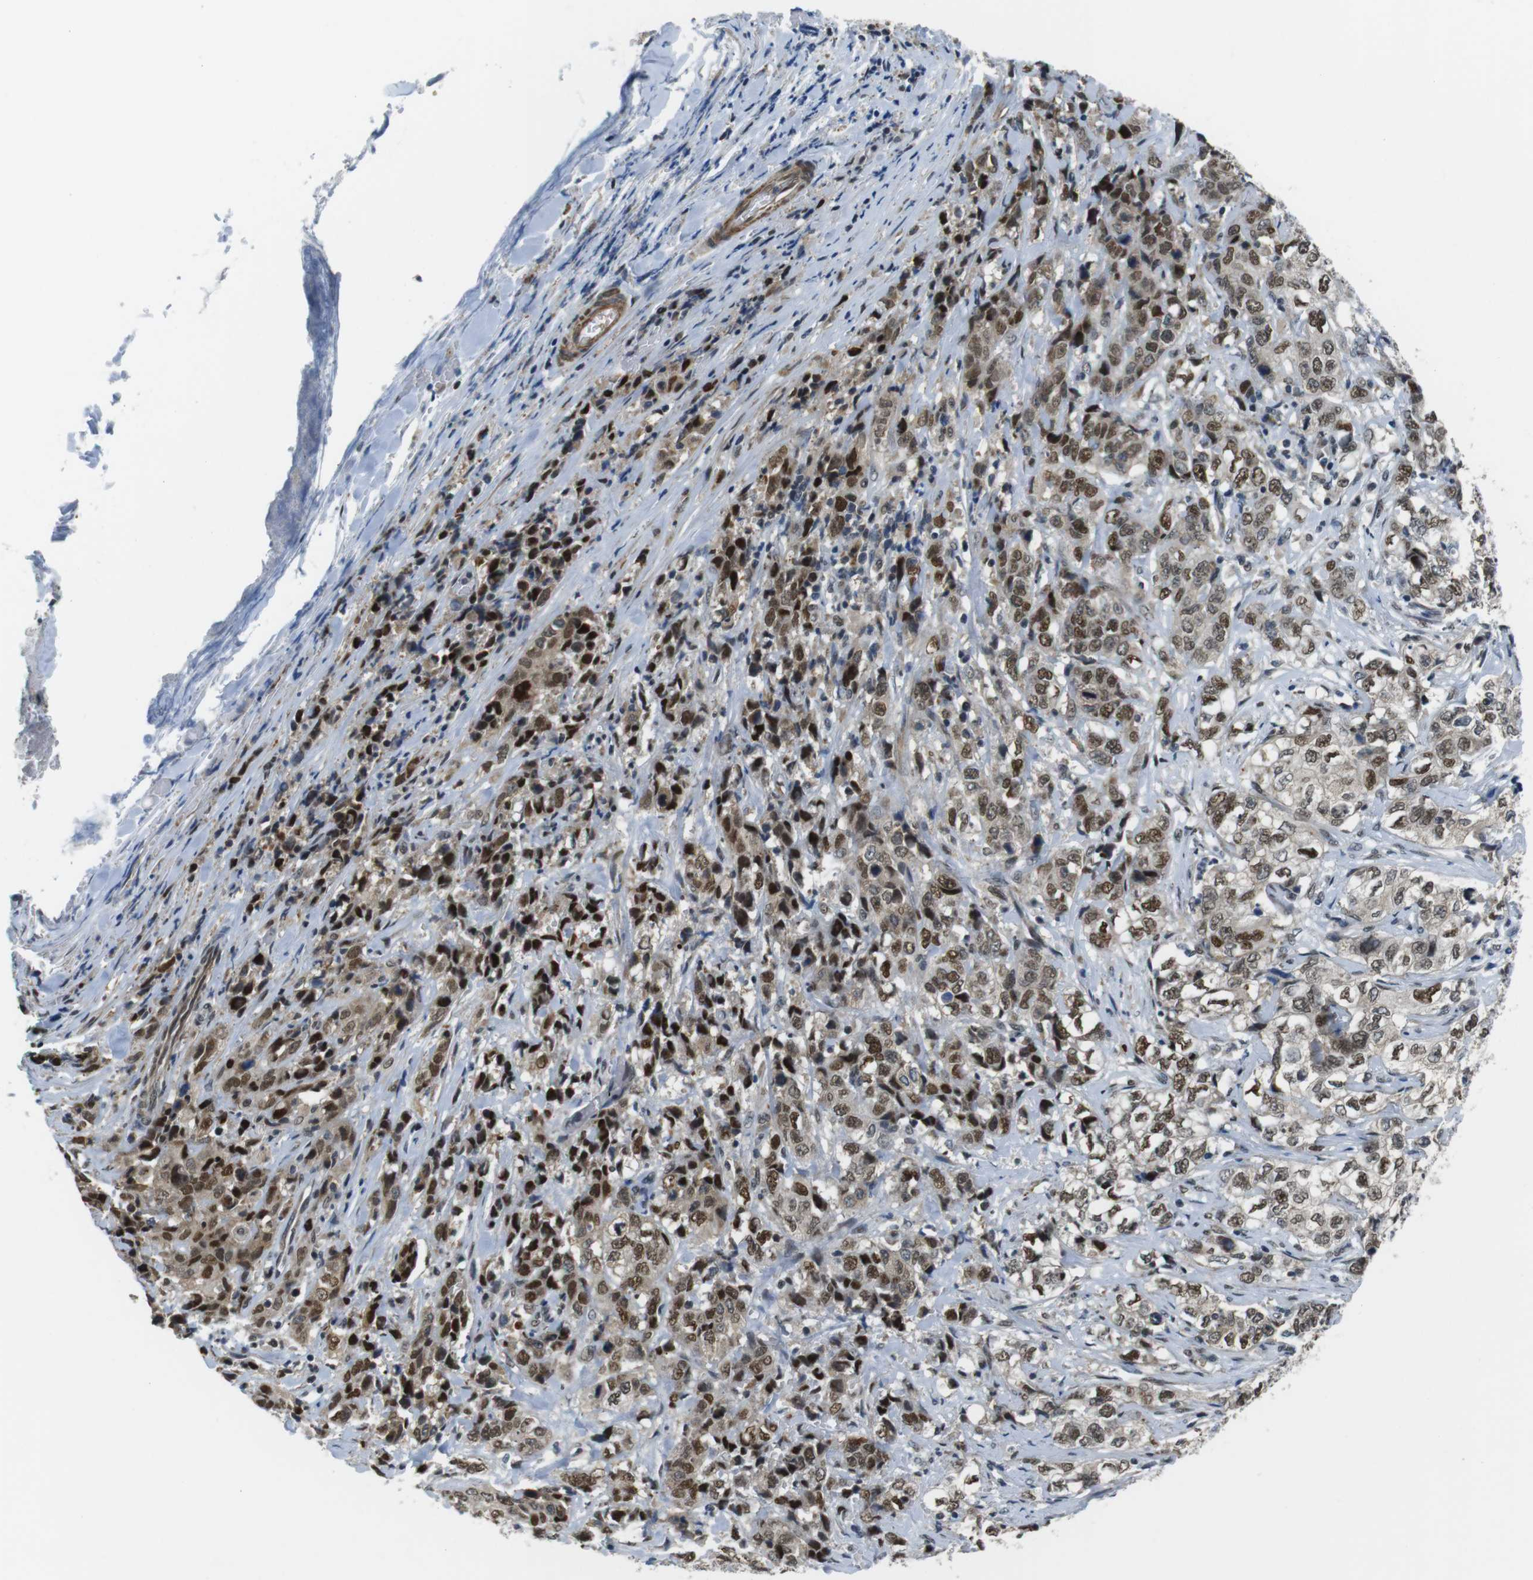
{"staining": {"intensity": "moderate", "quantity": ">75%", "location": "cytoplasmic/membranous,nuclear"}, "tissue": "stomach cancer", "cell_type": "Tumor cells", "image_type": "cancer", "snomed": [{"axis": "morphology", "description": "Adenocarcinoma, NOS"}, {"axis": "topography", "description": "Stomach"}], "caption": "The immunohistochemical stain shows moderate cytoplasmic/membranous and nuclear staining in tumor cells of stomach cancer (adenocarcinoma) tissue.", "gene": "USP7", "patient": {"sex": "male", "age": 48}}